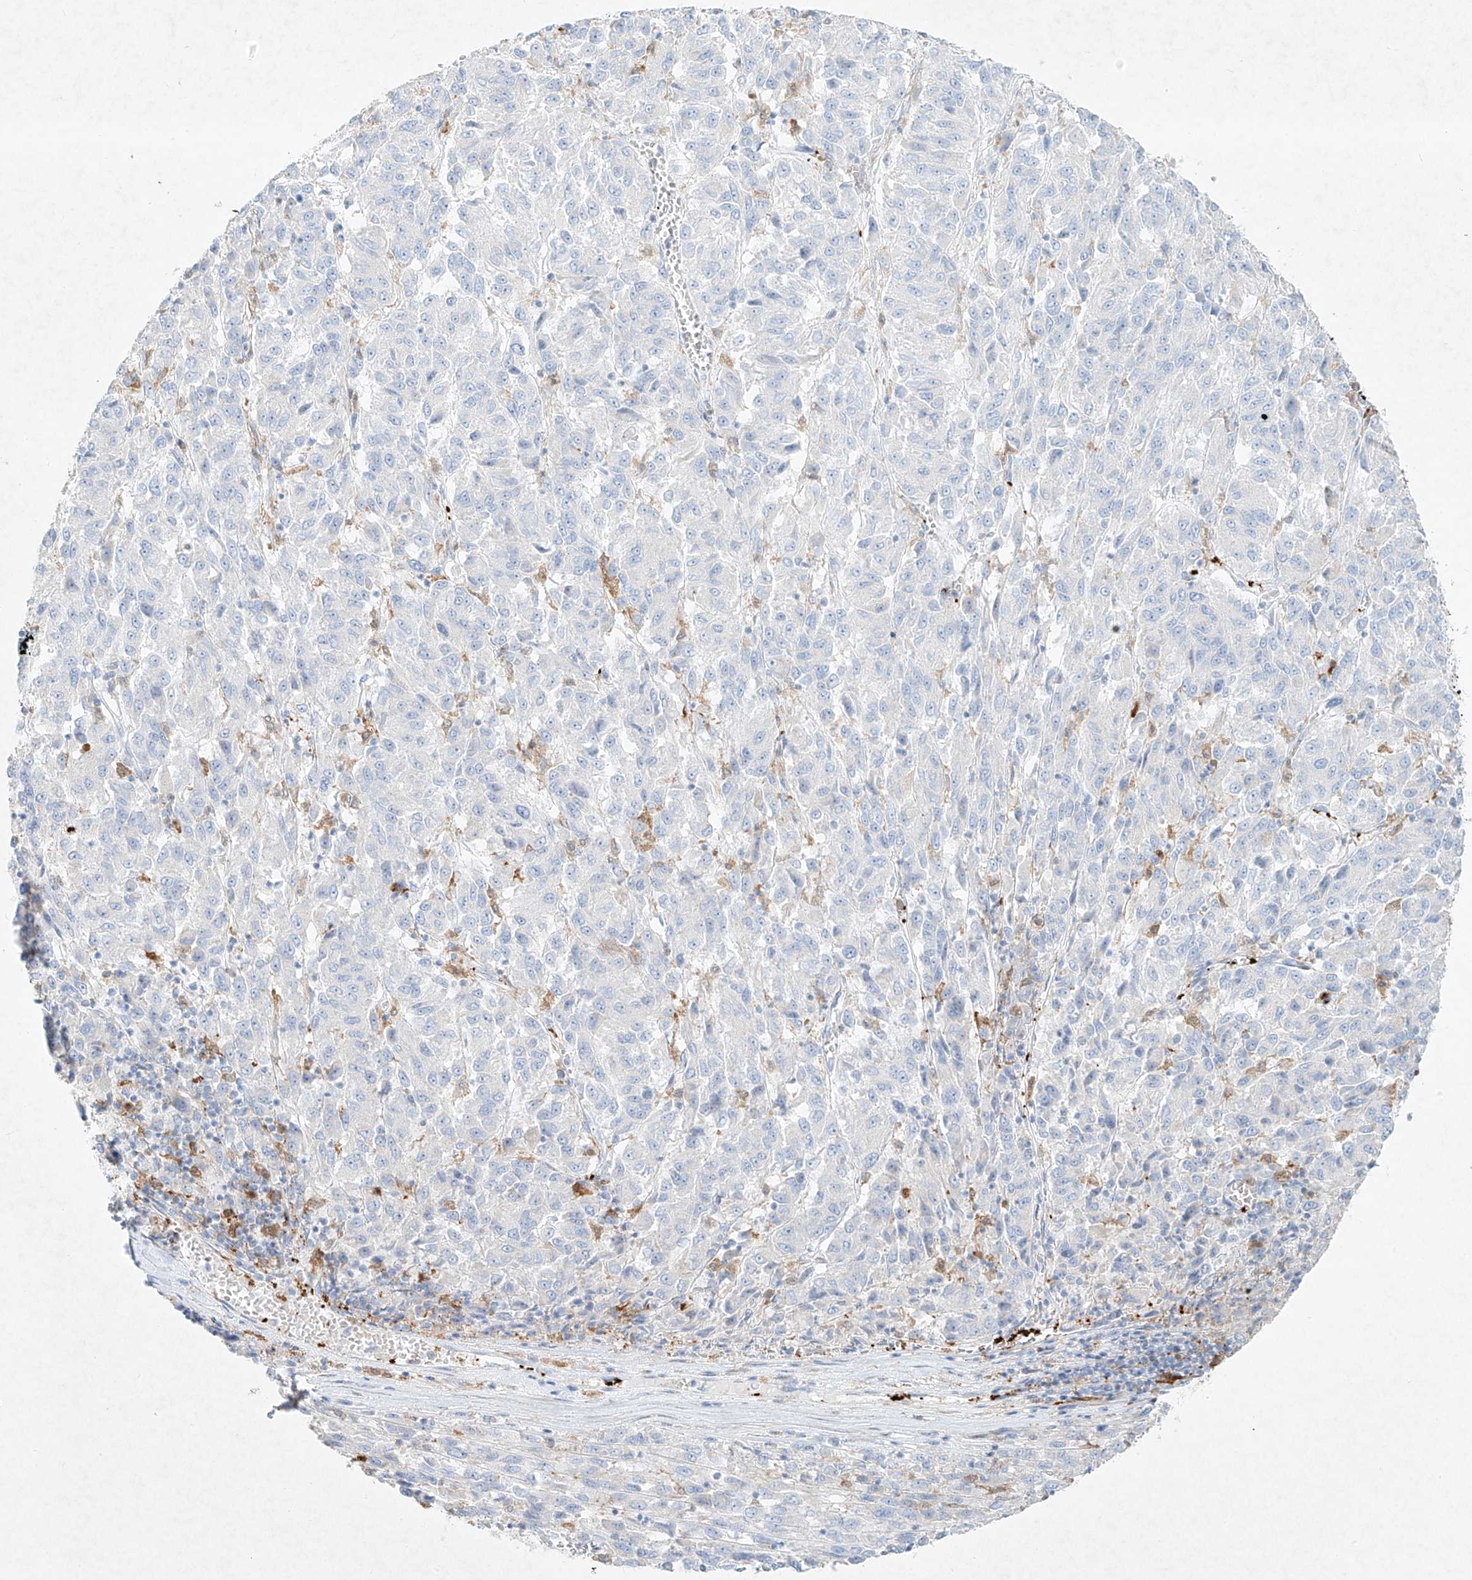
{"staining": {"intensity": "negative", "quantity": "none", "location": "none"}, "tissue": "melanoma", "cell_type": "Tumor cells", "image_type": "cancer", "snomed": [{"axis": "morphology", "description": "Malignant melanoma, Metastatic site"}, {"axis": "topography", "description": "Lung"}], "caption": "Immunohistochemistry histopathology image of human malignant melanoma (metastatic site) stained for a protein (brown), which shows no staining in tumor cells. (DAB IHC visualized using brightfield microscopy, high magnification).", "gene": "PLEK", "patient": {"sex": "male", "age": 64}}